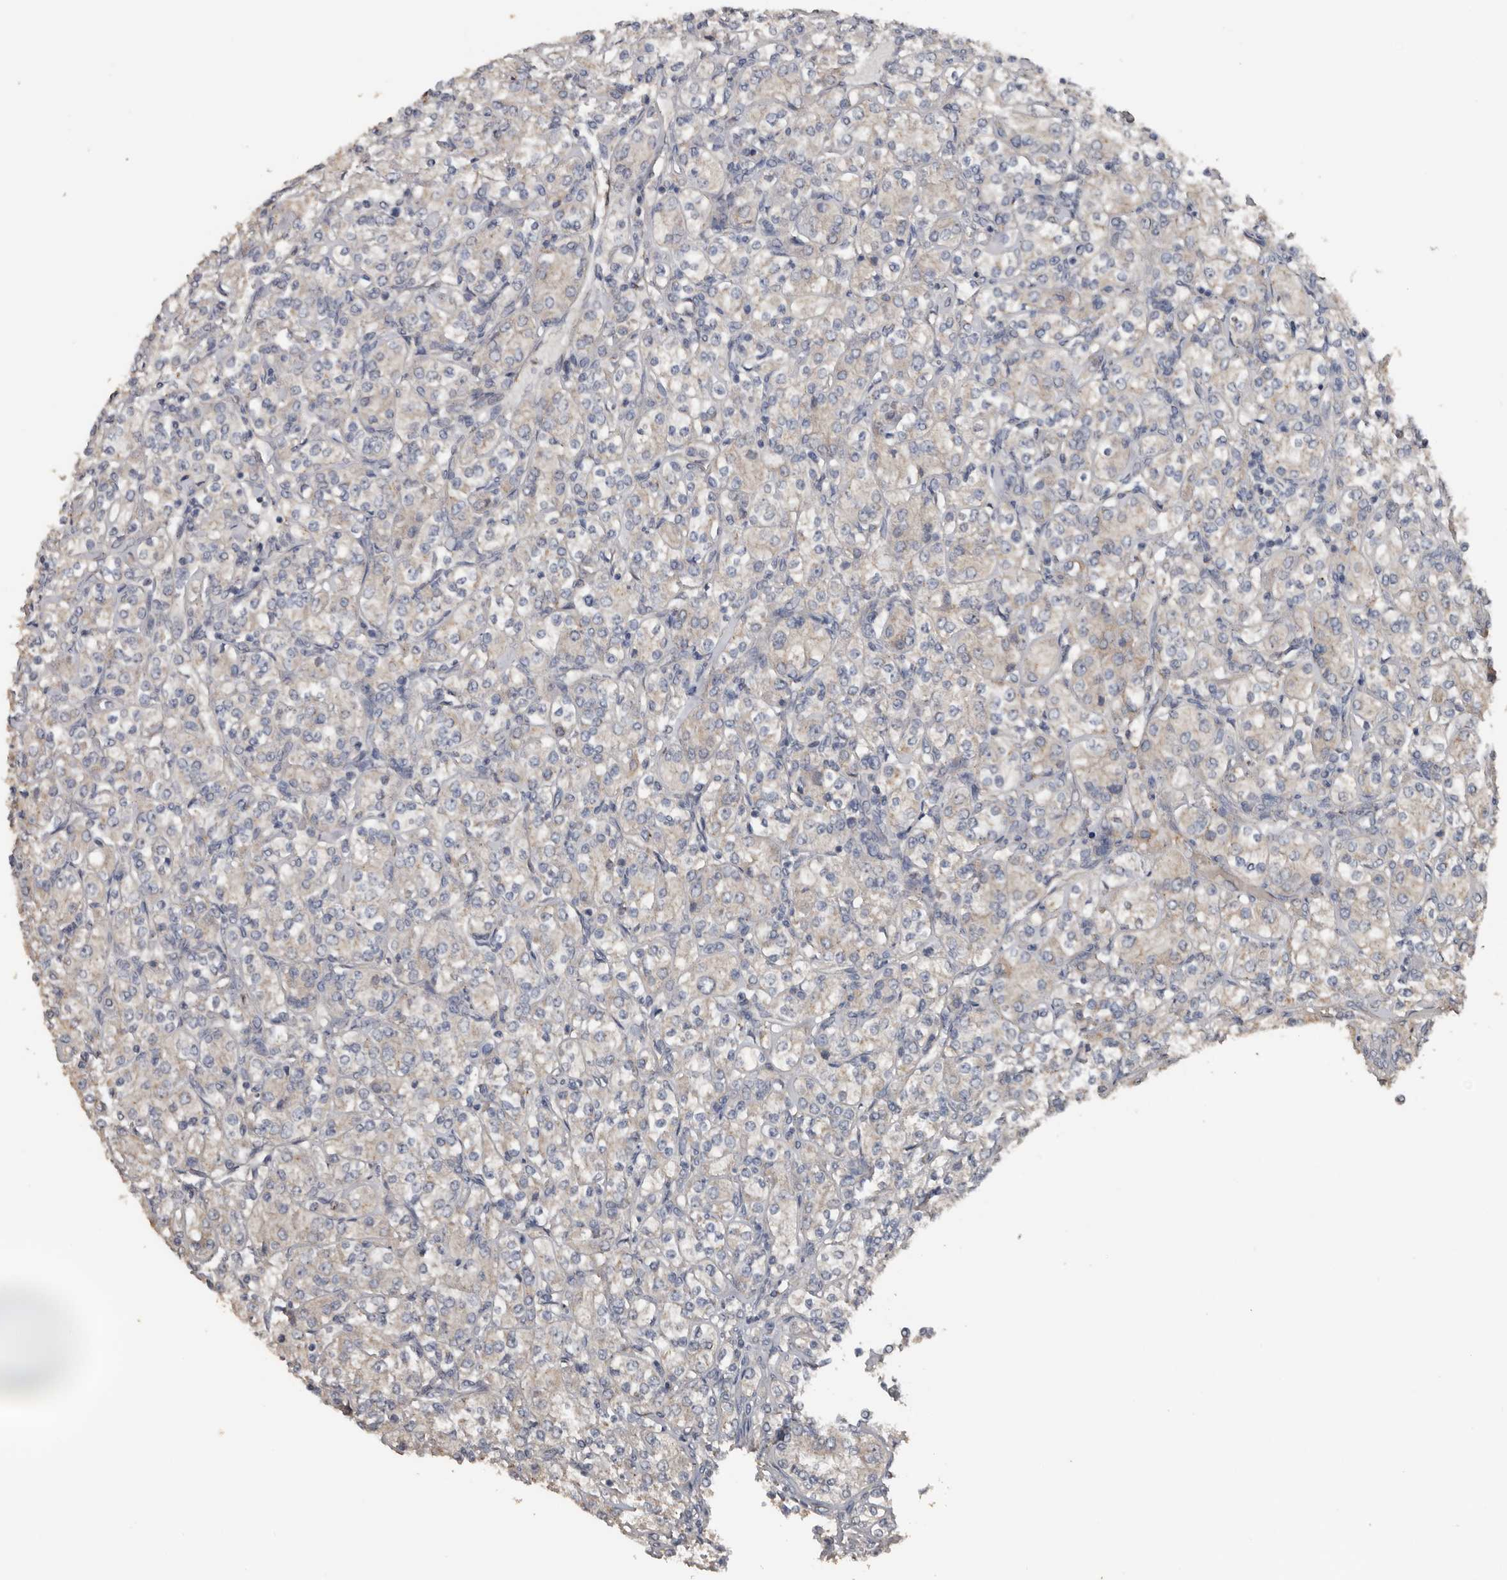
{"staining": {"intensity": "negative", "quantity": "none", "location": "none"}, "tissue": "renal cancer", "cell_type": "Tumor cells", "image_type": "cancer", "snomed": [{"axis": "morphology", "description": "Adenocarcinoma, NOS"}, {"axis": "topography", "description": "Kidney"}], "caption": "Micrograph shows no significant protein positivity in tumor cells of renal cancer.", "gene": "HYAL4", "patient": {"sex": "male", "age": 77}}